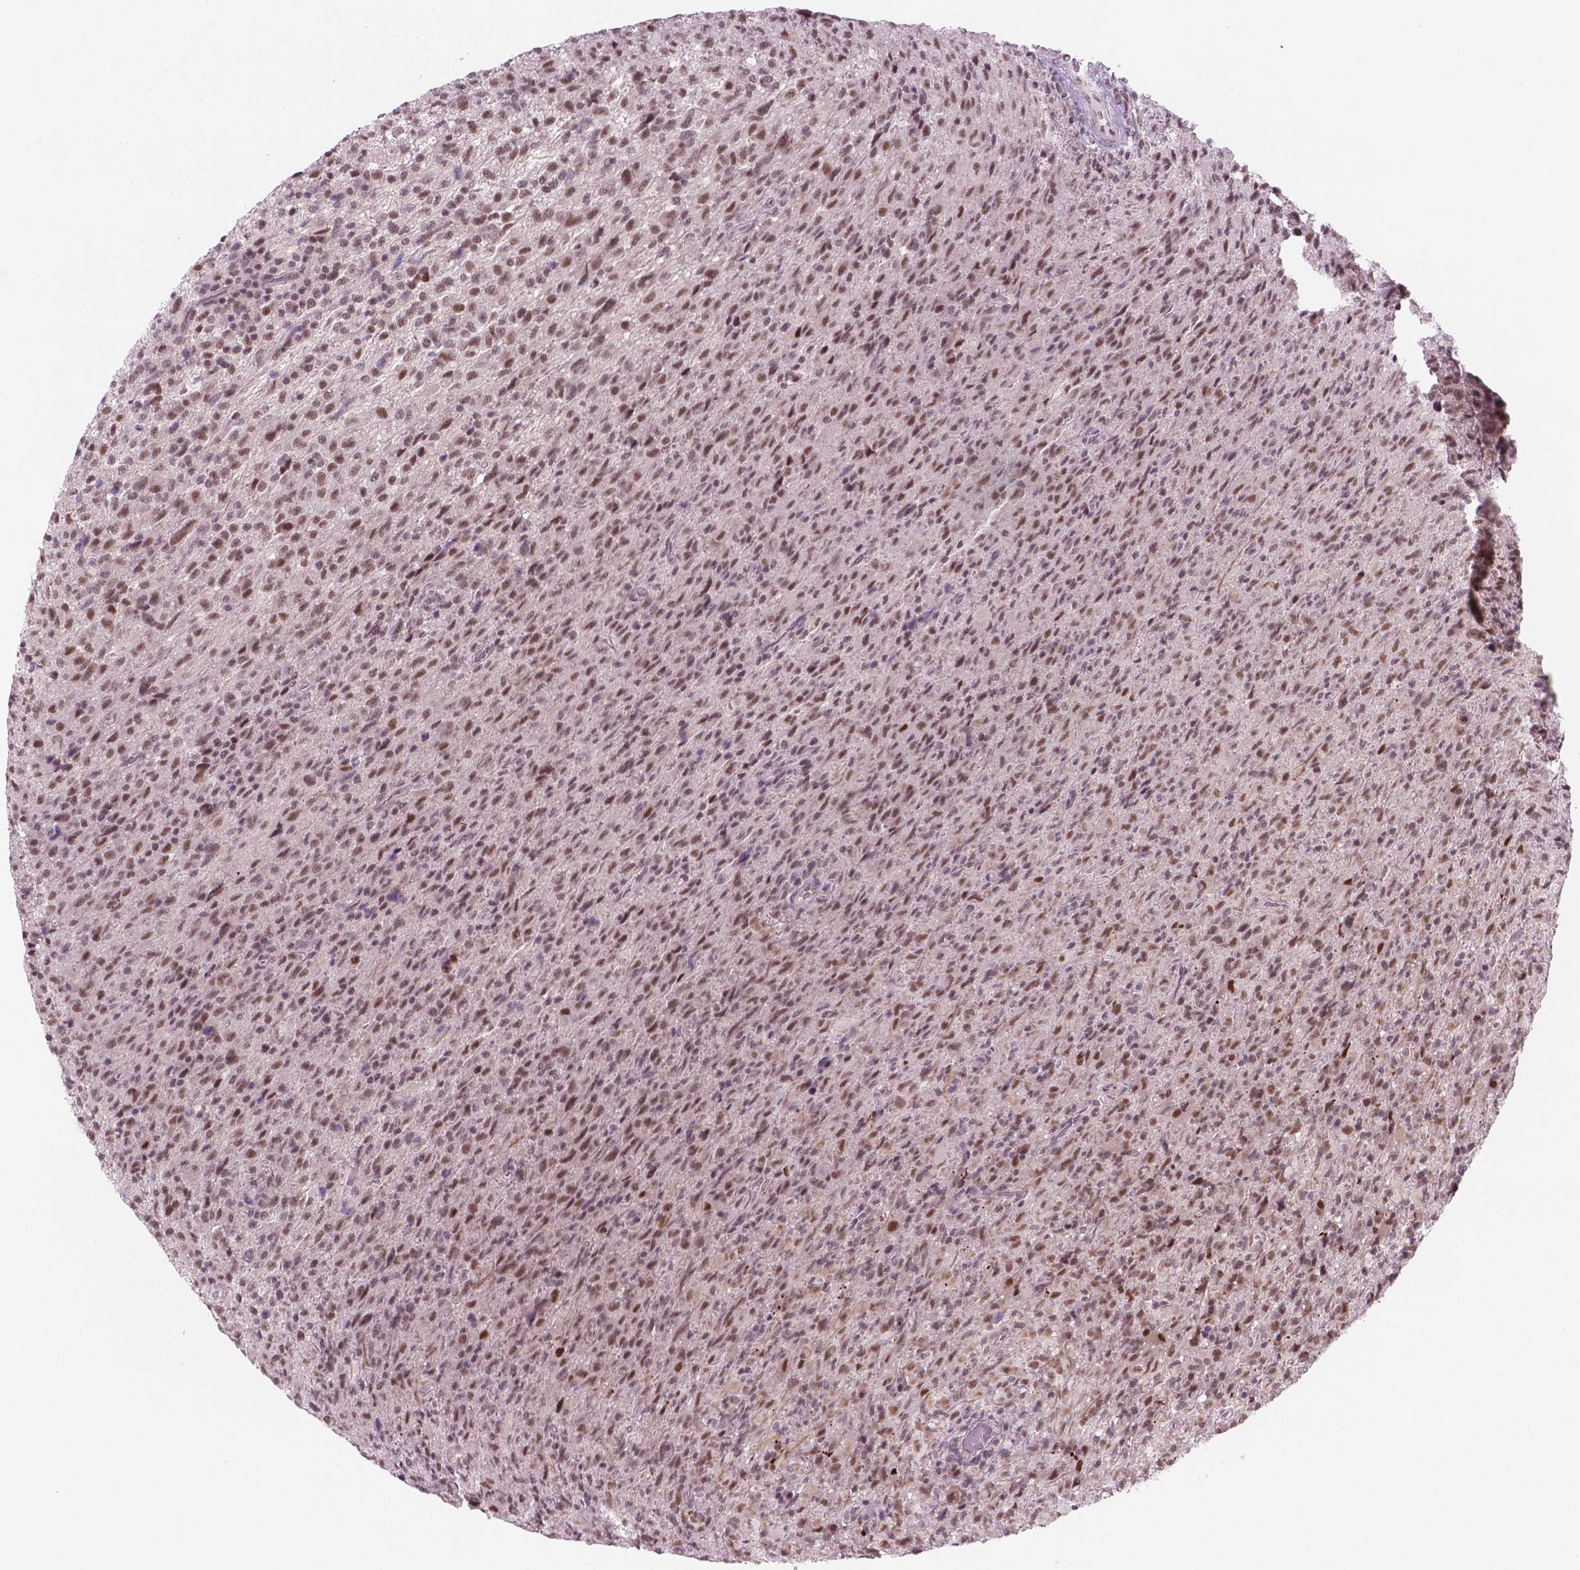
{"staining": {"intensity": "moderate", "quantity": ">75%", "location": "nuclear"}, "tissue": "glioma", "cell_type": "Tumor cells", "image_type": "cancer", "snomed": [{"axis": "morphology", "description": "Glioma, malignant, High grade"}, {"axis": "topography", "description": "Brain"}], "caption": "Immunohistochemical staining of human glioma displays moderate nuclear protein positivity in about >75% of tumor cells. (Brightfield microscopy of DAB IHC at high magnification).", "gene": "PHAX", "patient": {"sex": "male", "age": 68}}